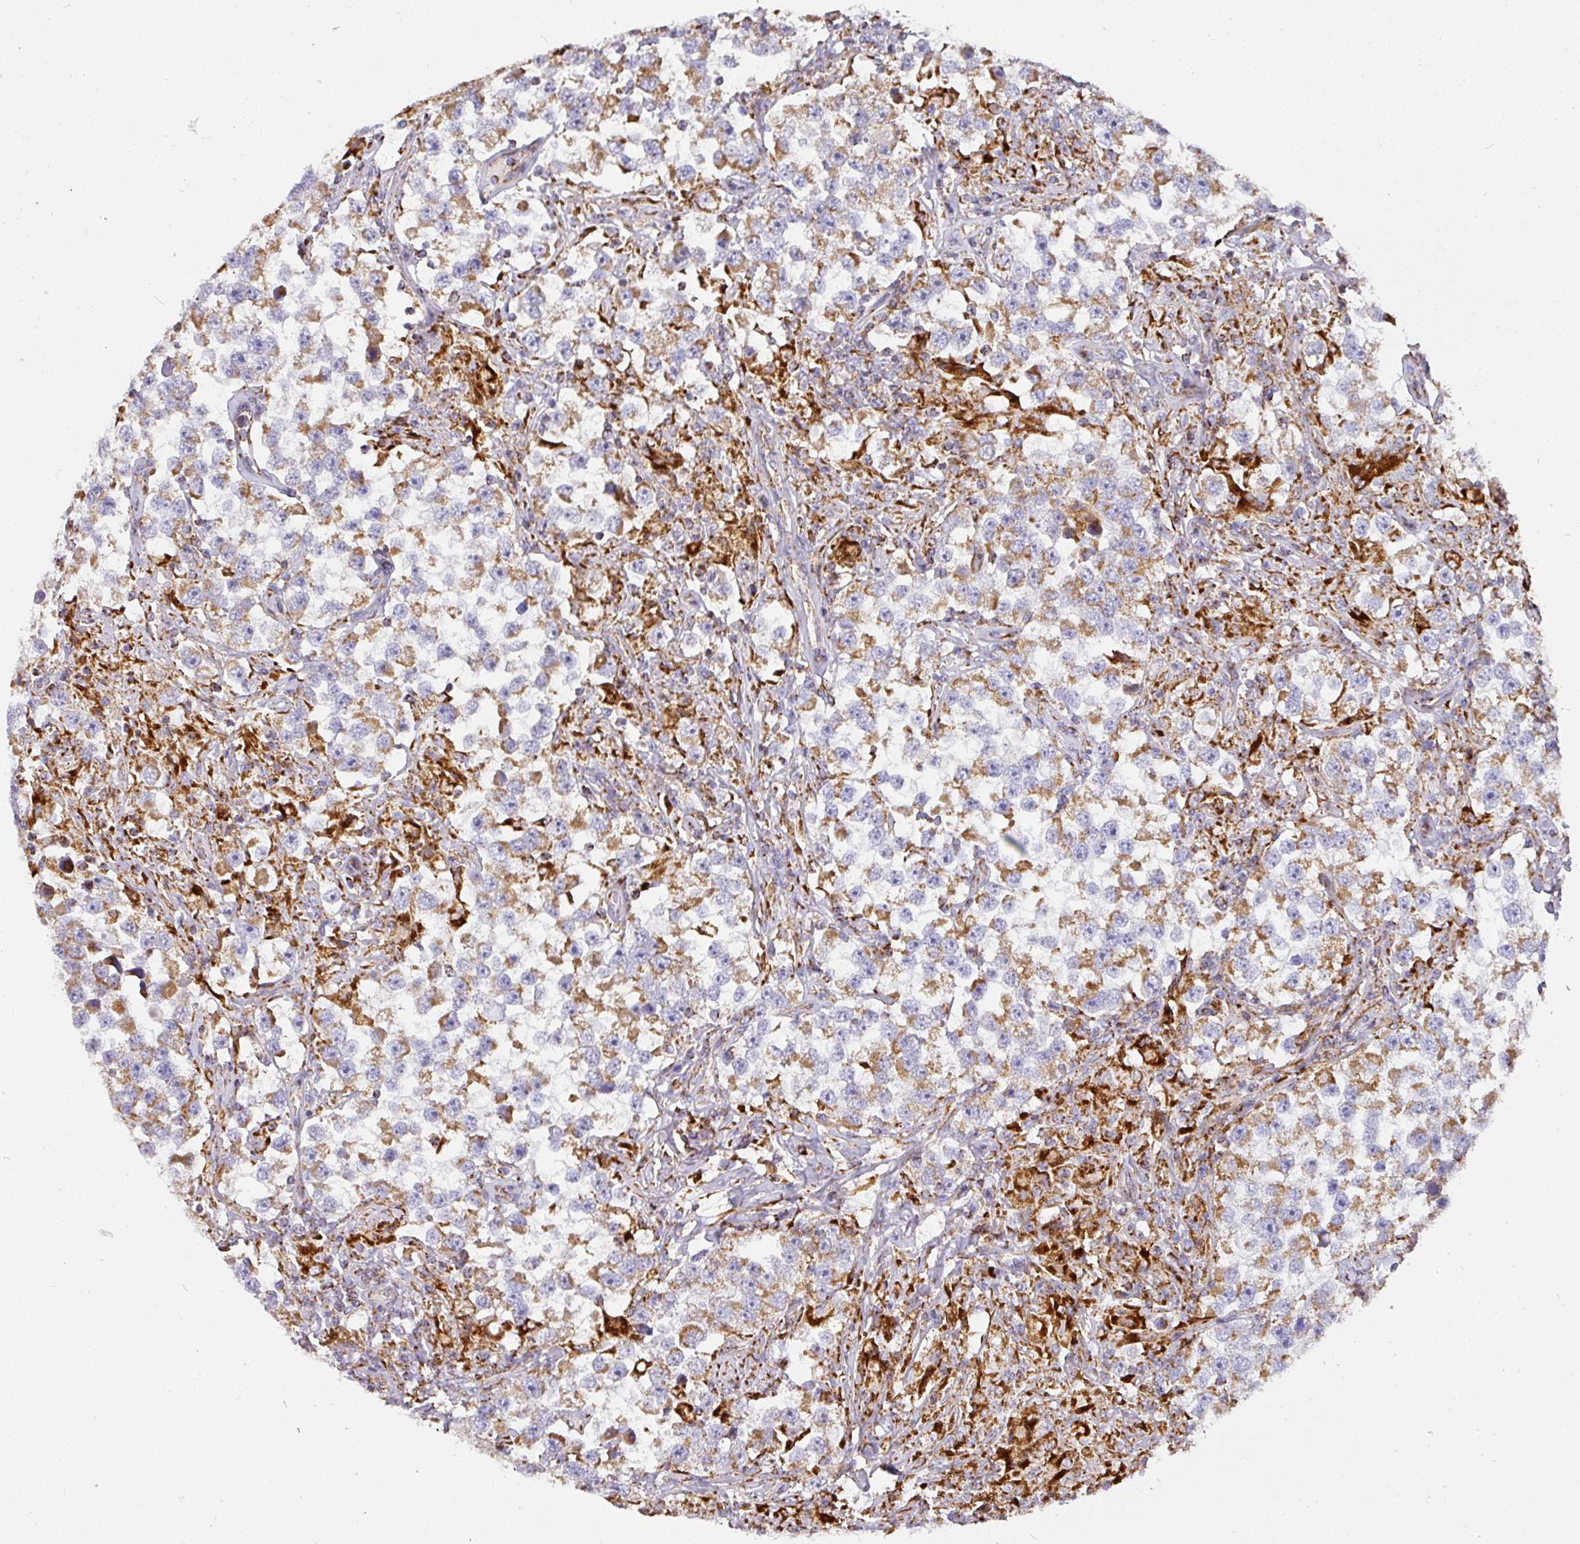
{"staining": {"intensity": "moderate", "quantity": "25%-75%", "location": "cytoplasmic/membranous"}, "tissue": "testis cancer", "cell_type": "Tumor cells", "image_type": "cancer", "snomed": [{"axis": "morphology", "description": "Seminoma, NOS"}, {"axis": "topography", "description": "Testis"}], "caption": "Immunohistochemical staining of testis seminoma reveals moderate cytoplasmic/membranous protein staining in approximately 25%-75% of tumor cells. The staining is performed using DAB (3,3'-diaminobenzidine) brown chromogen to label protein expression. The nuclei are counter-stained blue using hematoxylin.", "gene": "UQCRFS1", "patient": {"sex": "male", "age": 46}}